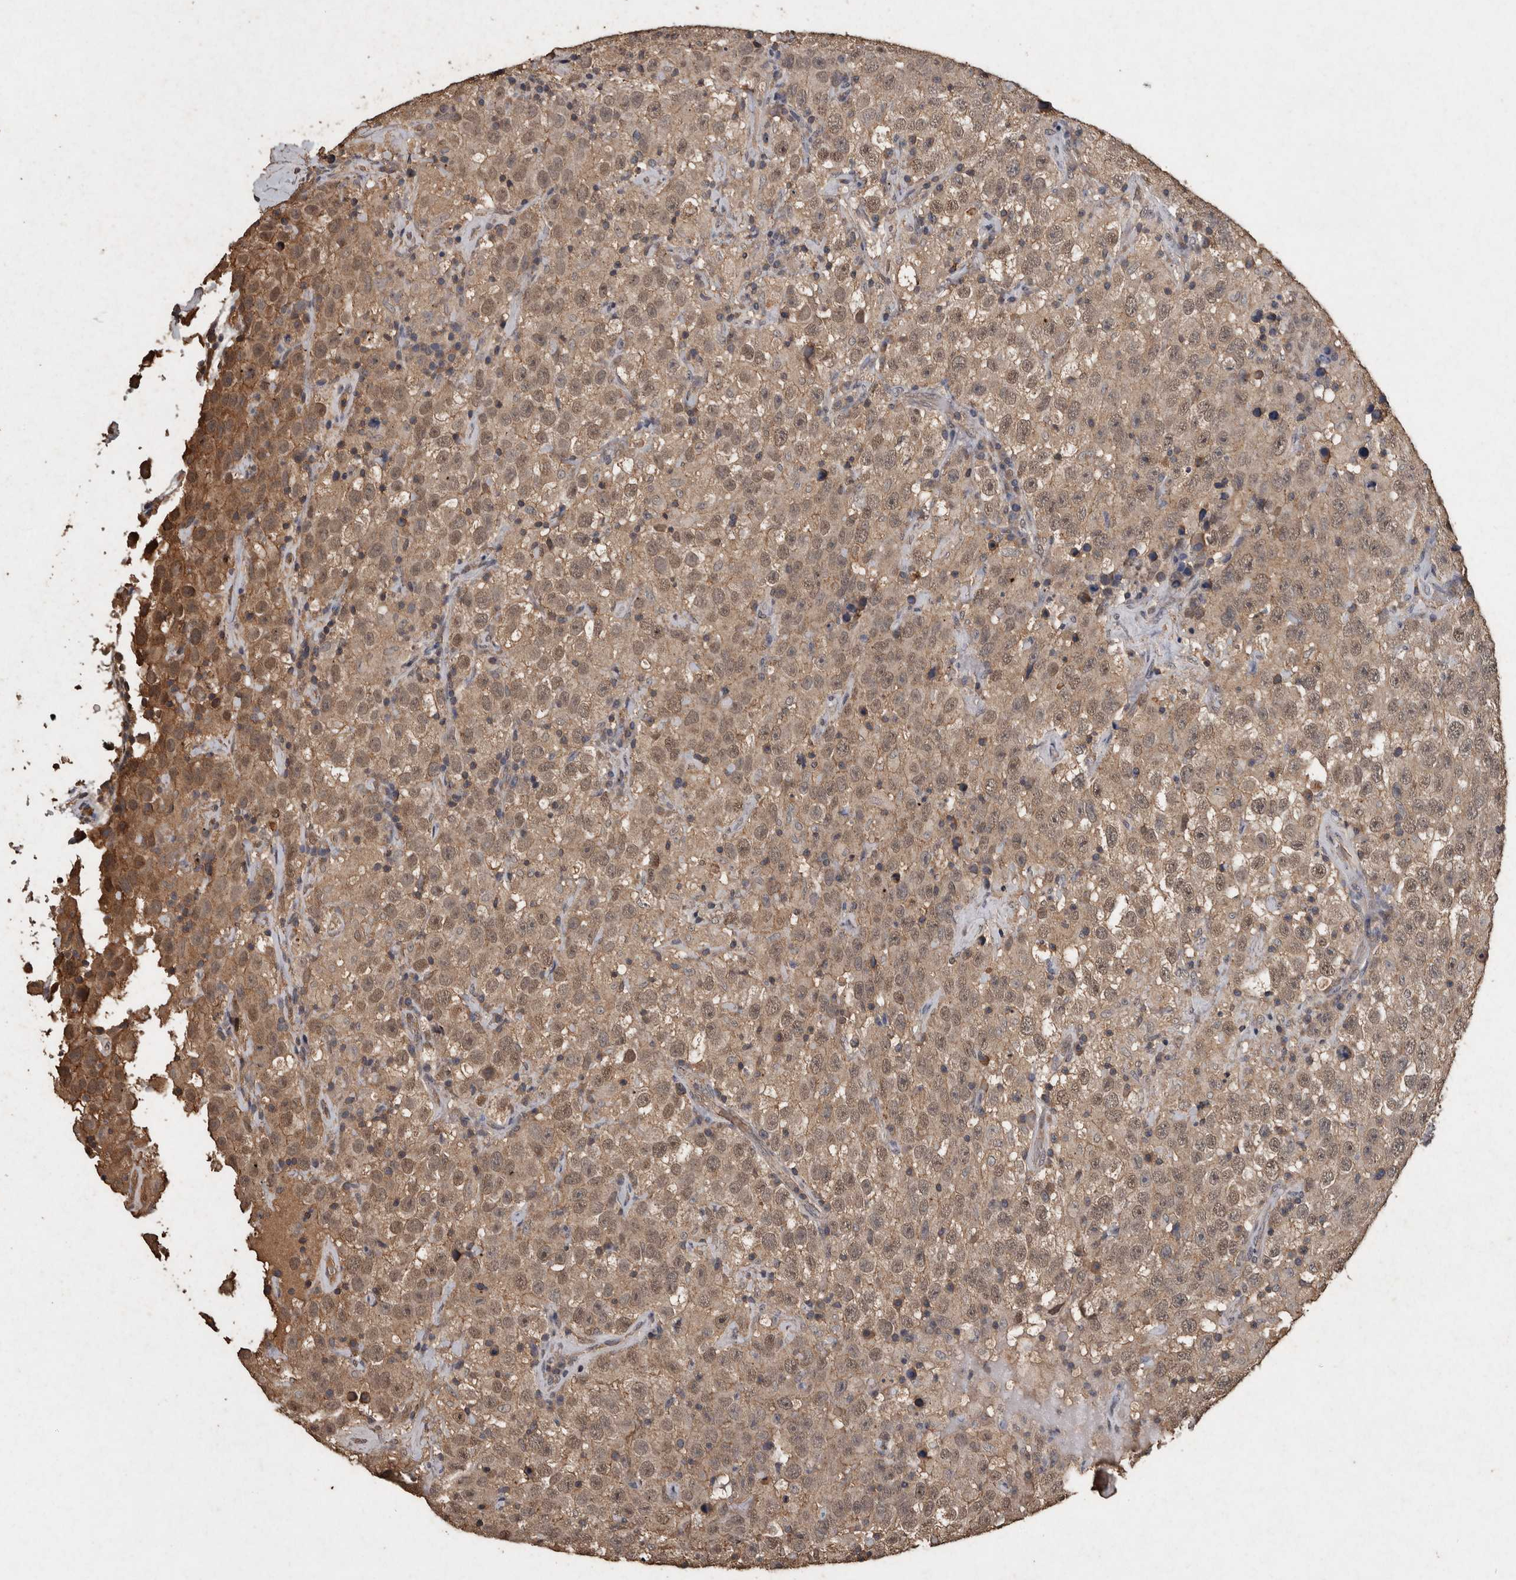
{"staining": {"intensity": "moderate", "quantity": ">75%", "location": "cytoplasmic/membranous,nuclear"}, "tissue": "testis cancer", "cell_type": "Tumor cells", "image_type": "cancer", "snomed": [{"axis": "morphology", "description": "Seminoma, NOS"}, {"axis": "topography", "description": "Testis"}], "caption": "Moderate cytoplasmic/membranous and nuclear staining for a protein is seen in approximately >75% of tumor cells of testis cancer (seminoma) using immunohistochemistry (IHC).", "gene": "FGFRL1", "patient": {"sex": "male", "age": 41}}